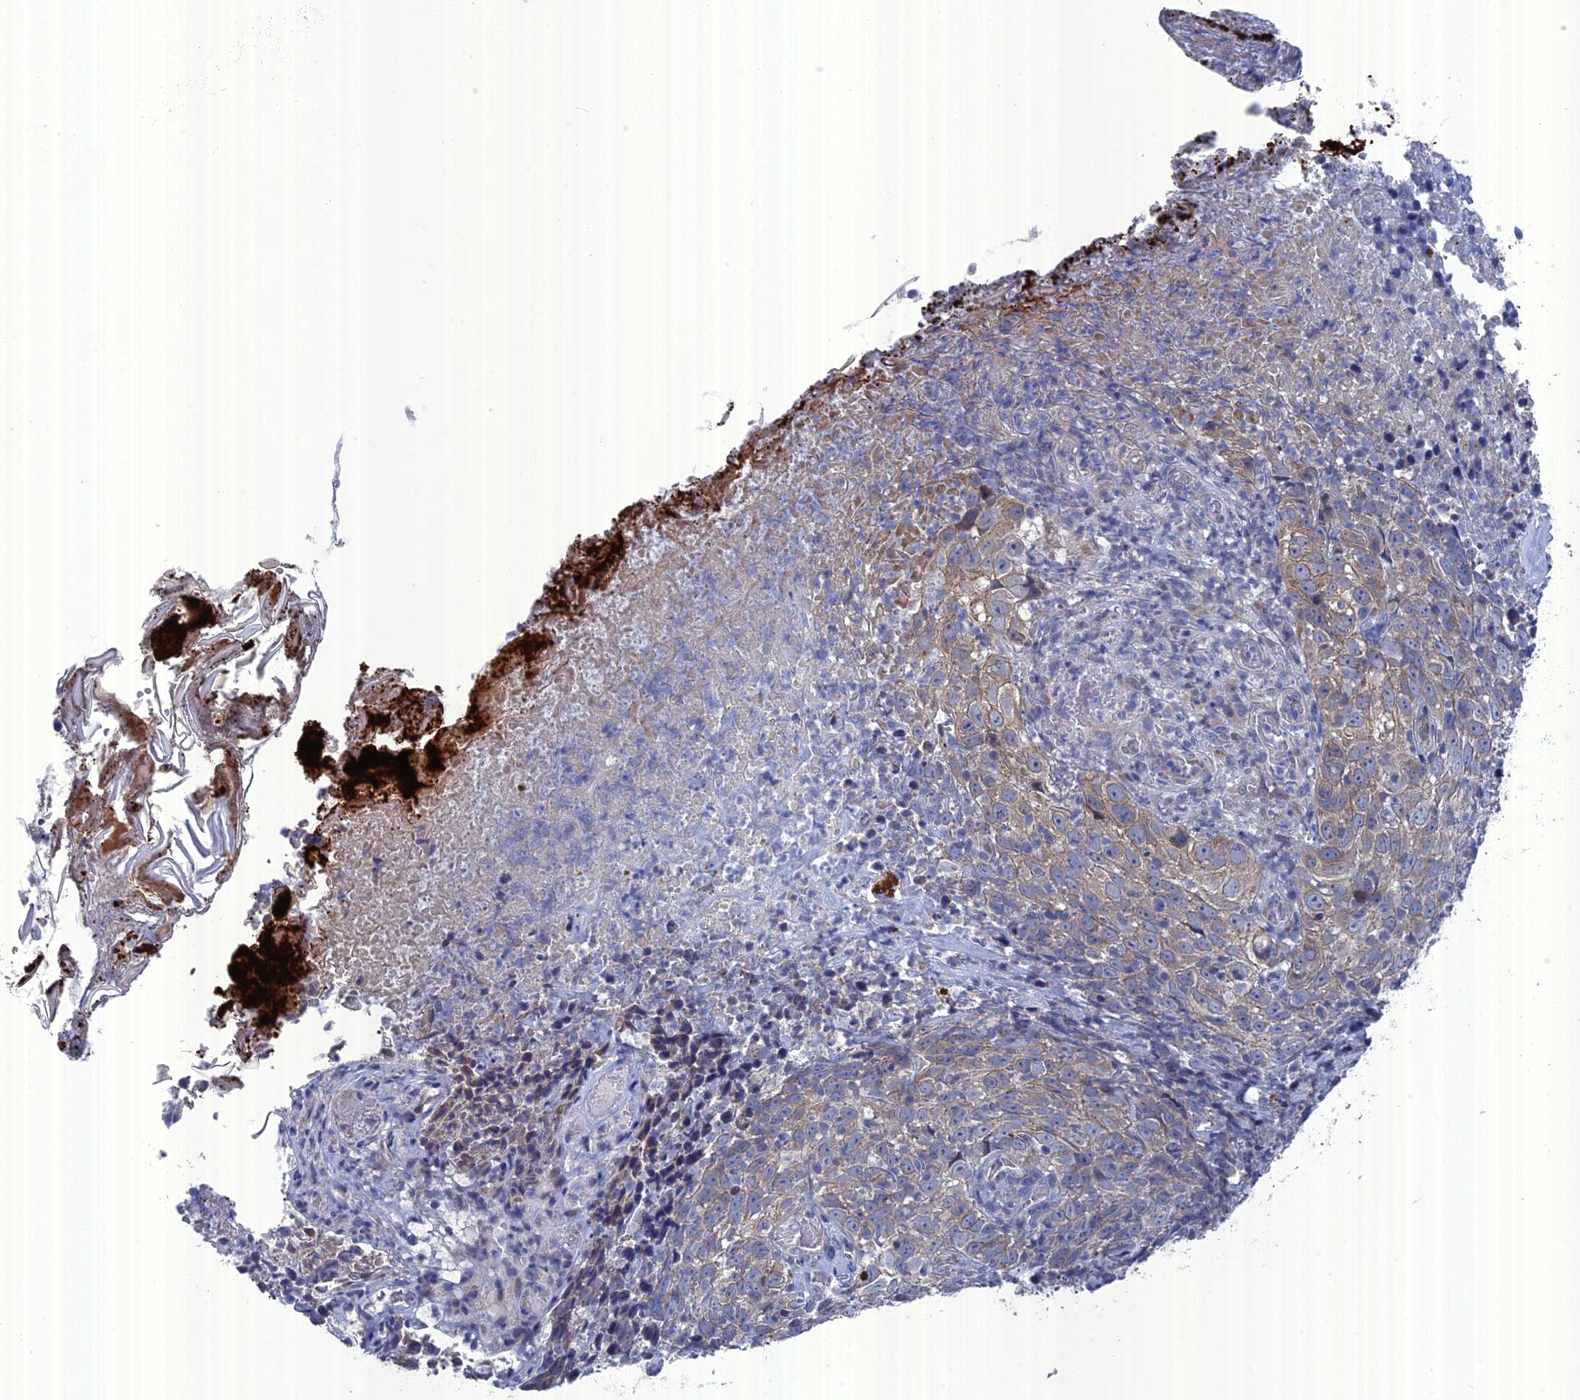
{"staining": {"intensity": "weak", "quantity": "<25%", "location": "cytoplasmic/membranous"}, "tissue": "skin cancer", "cell_type": "Tumor cells", "image_type": "cancer", "snomed": [{"axis": "morphology", "description": "Basal cell carcinoma"}, {"axis": "topography", "description": "Skin"}], "caption": "High power microscopy micrograph of an immunohistochemistry (IHC) micrograph of basal cell carcinoma (skin), revealing no significant positivity in tumor cells. Nuclei are stained in blue.", "gene": "TMEM161A", "patient": {"sex": "female", "age": 84}}